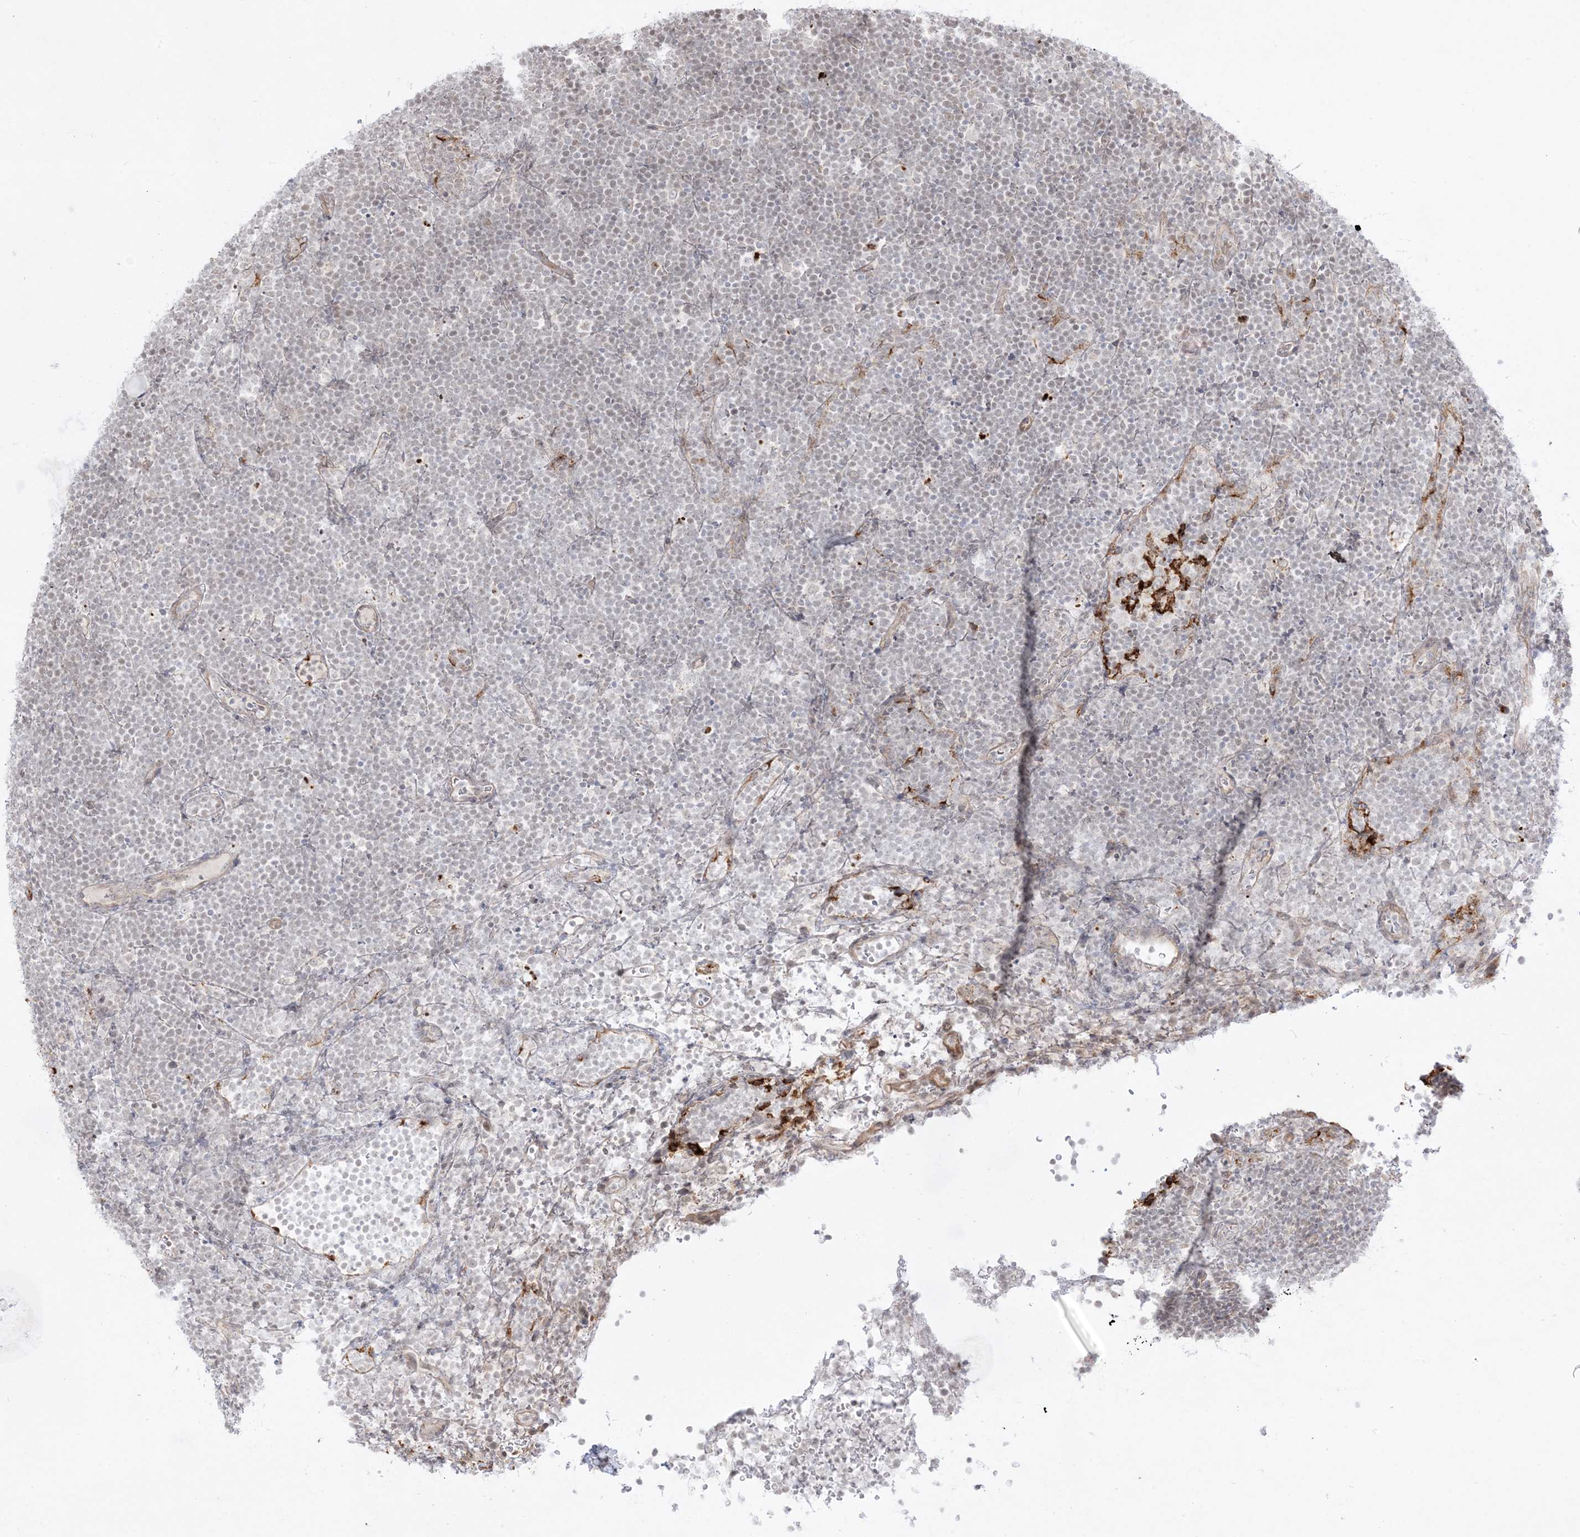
{"staining": {"intensity": "negative", "quantity": "none", "location": "none"}, "tissue": "lymphoma", "cell_type": "Tumor cells", "image_type": "cancer", "snomed": [{"axis": "morphology", "description": "Malignant lymphoma, non-Hodgkin's type, High grade"}, {"axis": "topography", "description": "Lymph node"}], "caption": "DAB immunohistochemical staining of human lymphoma displays no significant positivity in tumor cells.", "gene": "PTK6", "patient": {"sex": "male", "age": 13}}